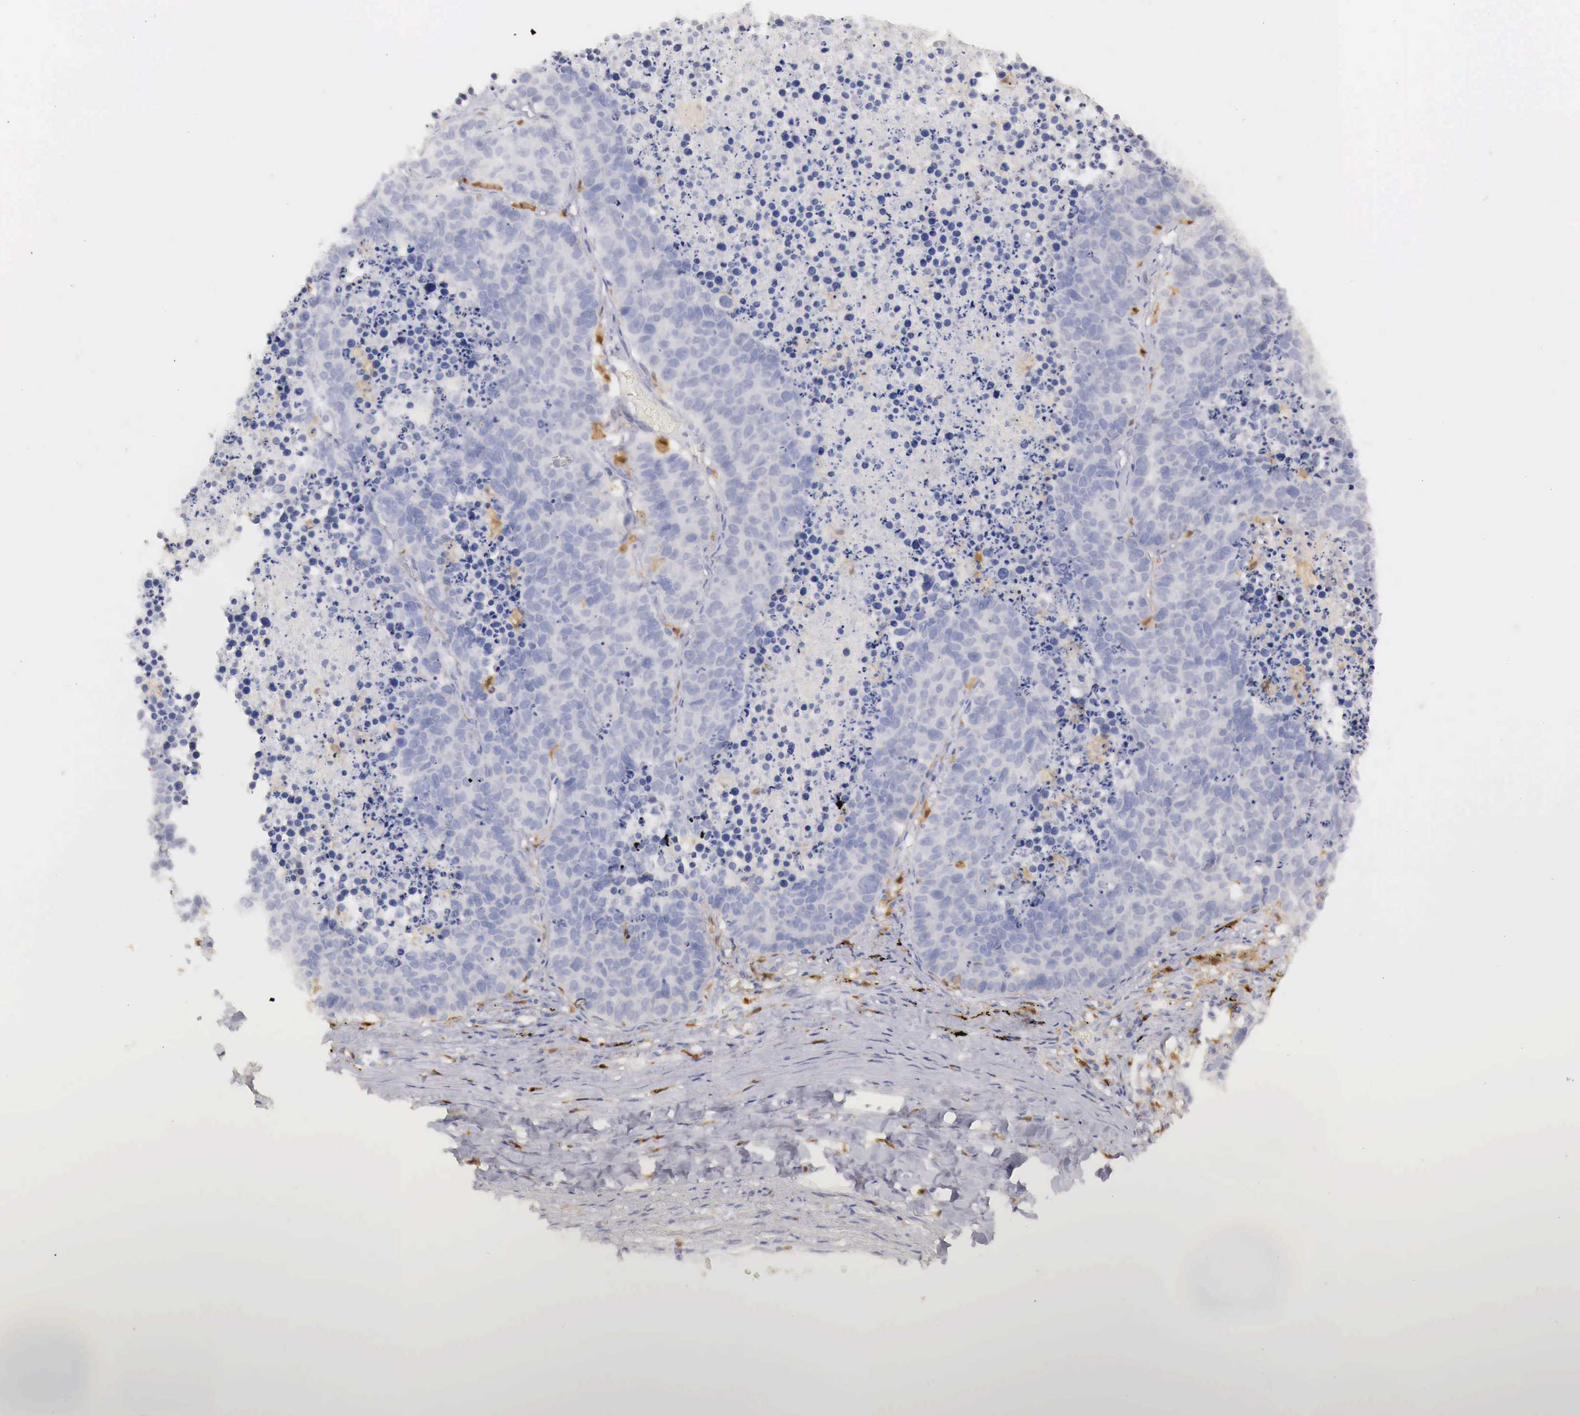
{"staining": {"intensity": "negative", "quantity": "none", "location": "none"}, "tissue": "lung cancer", "cell_type": "Tumor cells", "image_type": "cancer", "snomed": [{"axis": "morphology", "description": "Carcinoid, malignant, NOS"}, {"axis": "topography", "description": "Lung"}], "caption": "Immunohistochemistry micrograph of neoplastic tissue: human lung cancer stained with DAB (3,3'-diaminobenzidine) demonstrates no significant protein positivity in tumor cells.", "gene": "RENBP", "patient": {"sex": "male", "age": 60}}